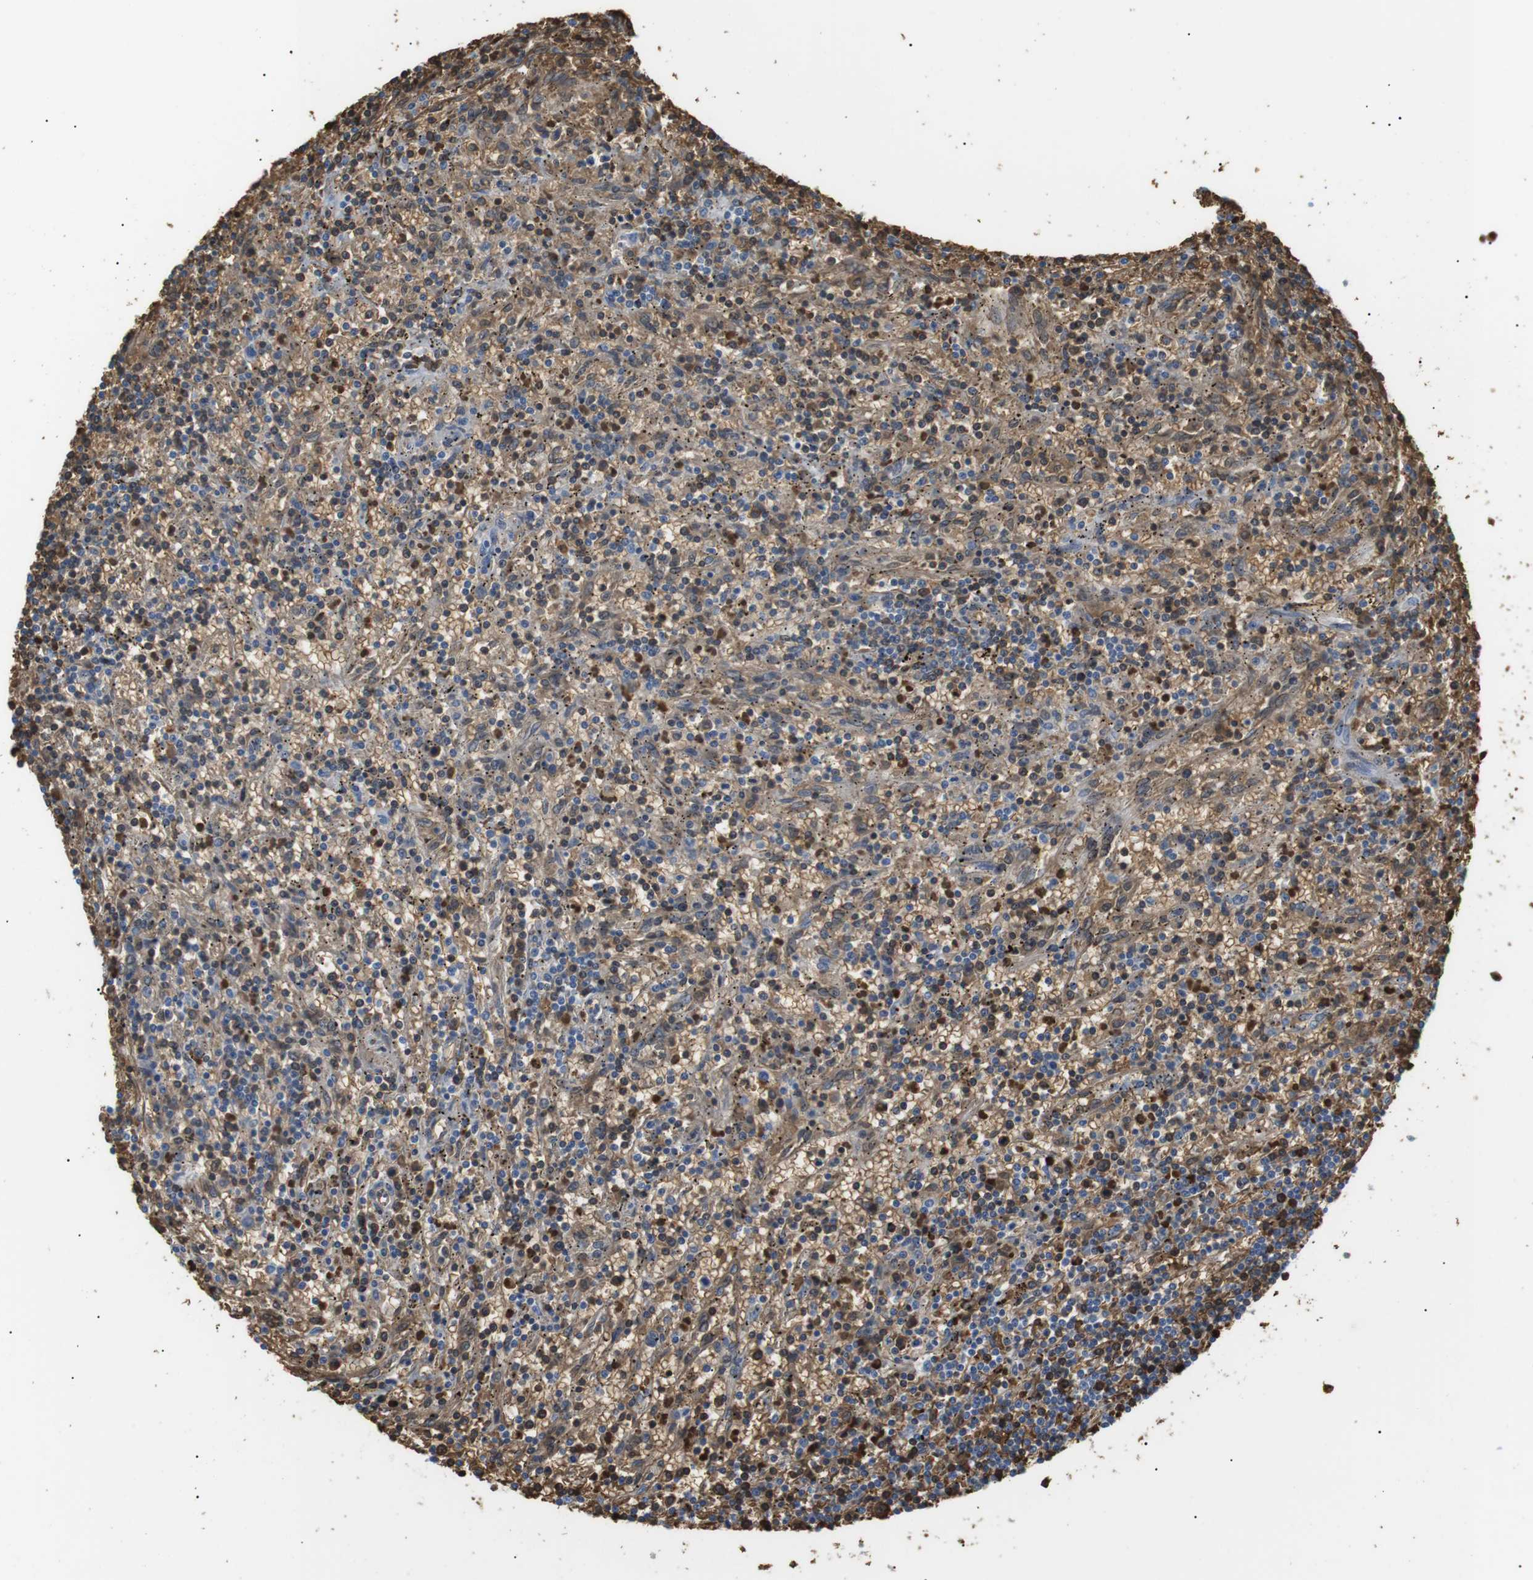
{"staining": {"intensity": "moderate", "quantity": "25%-75%", "location": "cytoplasmic/membranous"}, "tissue": "lymphoma", "cell_type": "Tumor cells", "image_type": "cancer", "snomed": [{"axis": "morphology", "description": "Malignant lymphoma, non-Hodgkin's type, Low grade"}, {"axis": "topography", "description": "Spleen"}], "caption": "Immunohistochemical staining of human low-grade malignant lymphoma, non-Hodgkin's type exhibits medium levels of moderate cytoplasmic/membranous protein staining in approximately 25%-75% of tumor cells.", "gene": "ADCY10", "patient": {"sex": "male", "age": 76}}